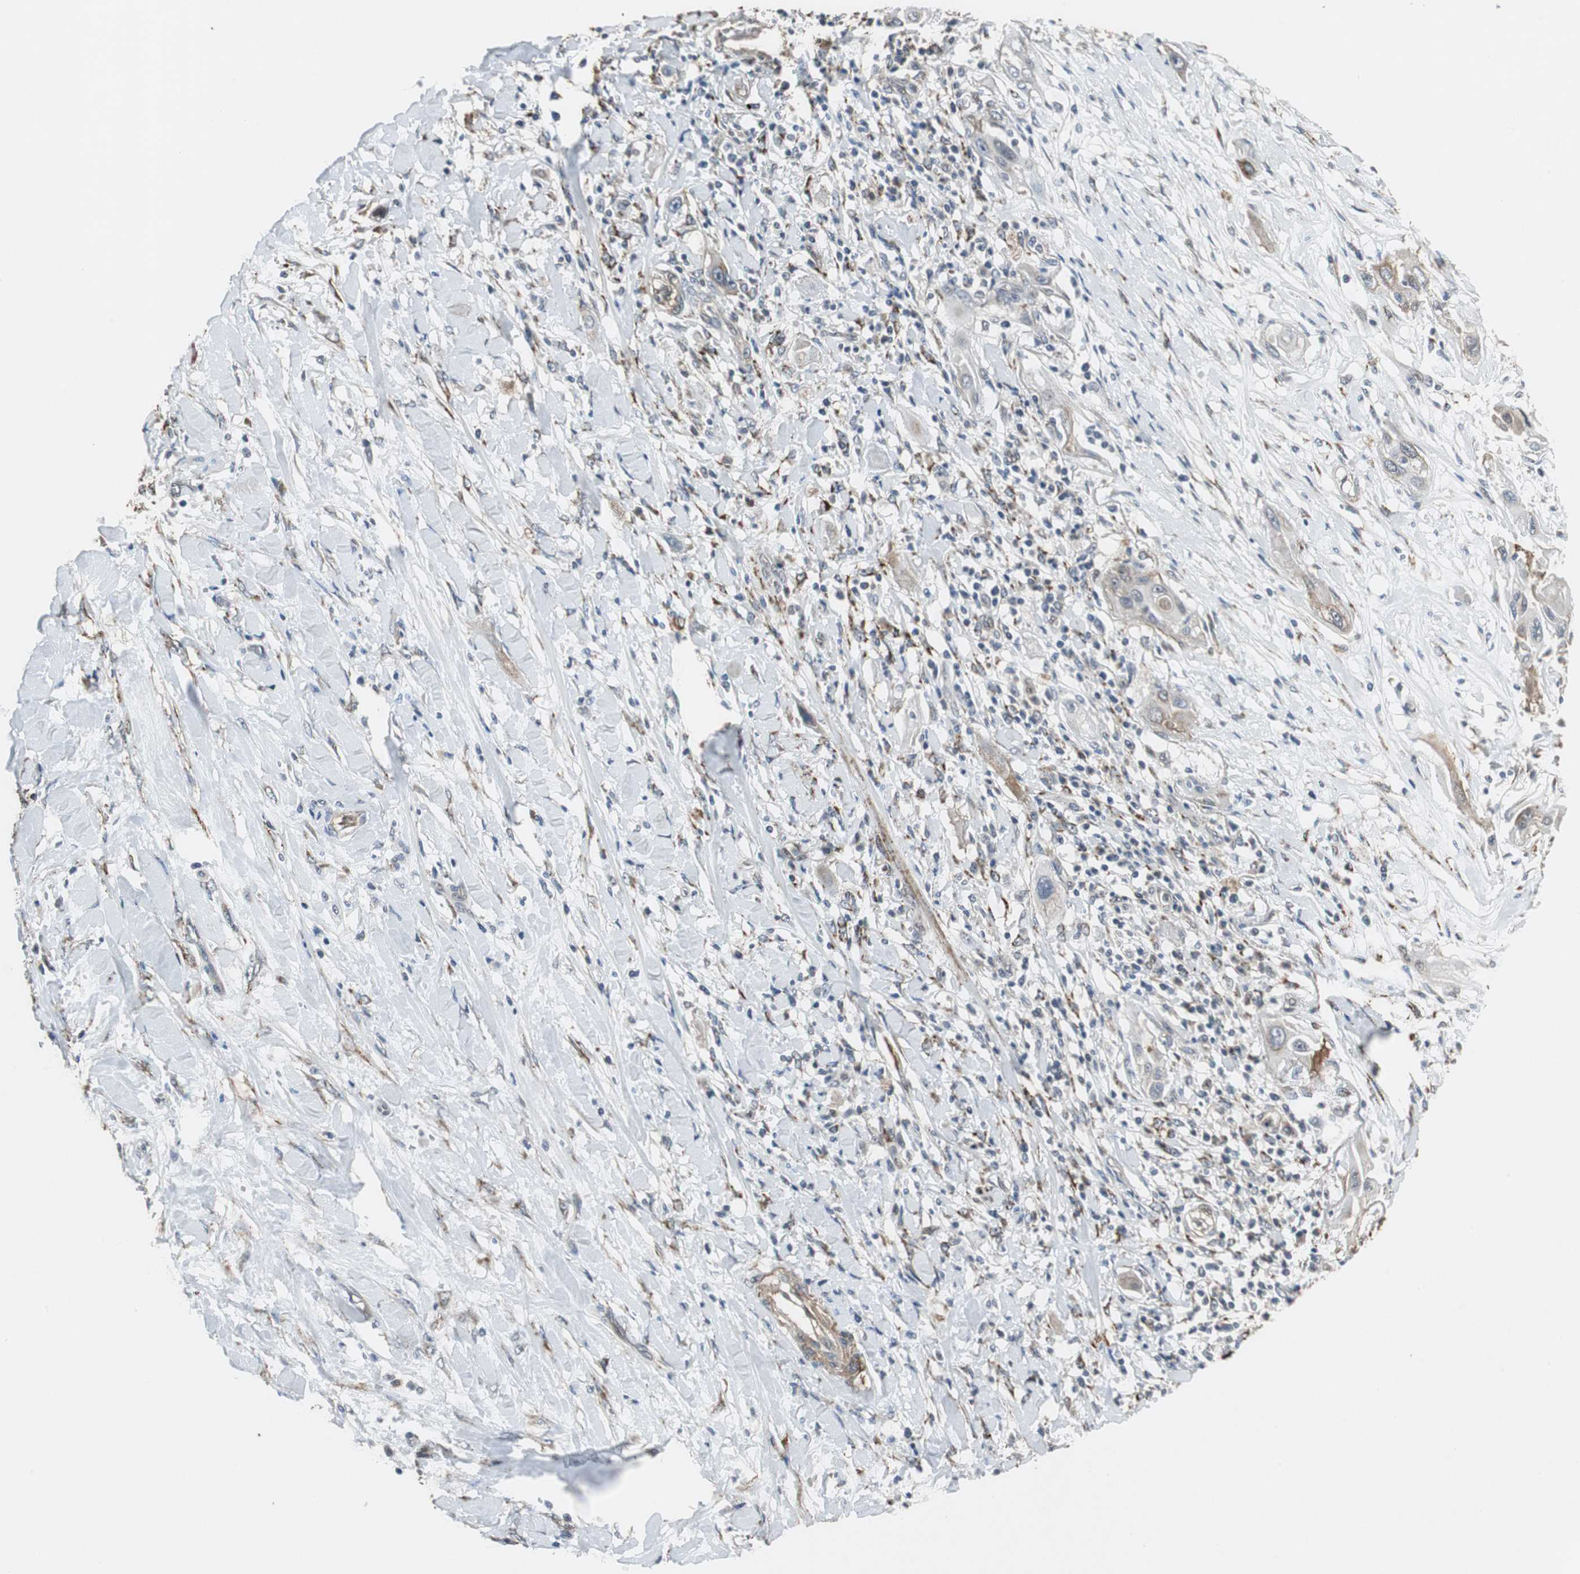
{"staining": {"intensity": "weak", "quantity": "25%-75%", "location": "cytoplasmic/membranous"}, "tissue": "lung cancer", "cell_type": "Tumor cells", "image_type": "cancer", "snomed": [{"axis": "morphology", "description": "Squamous cell carcinoma, NOS"}, {"axis": "topography", "description": "Lung"}], "caption": "IHC image of lung cancer stained for a protein (brown), which exhibits low levels of weak cytoplasmic/membranous positivity in about 25%-75% of tumor cells.", "gene": "JTB", "patient": {"sex": "female", "age": 47}}